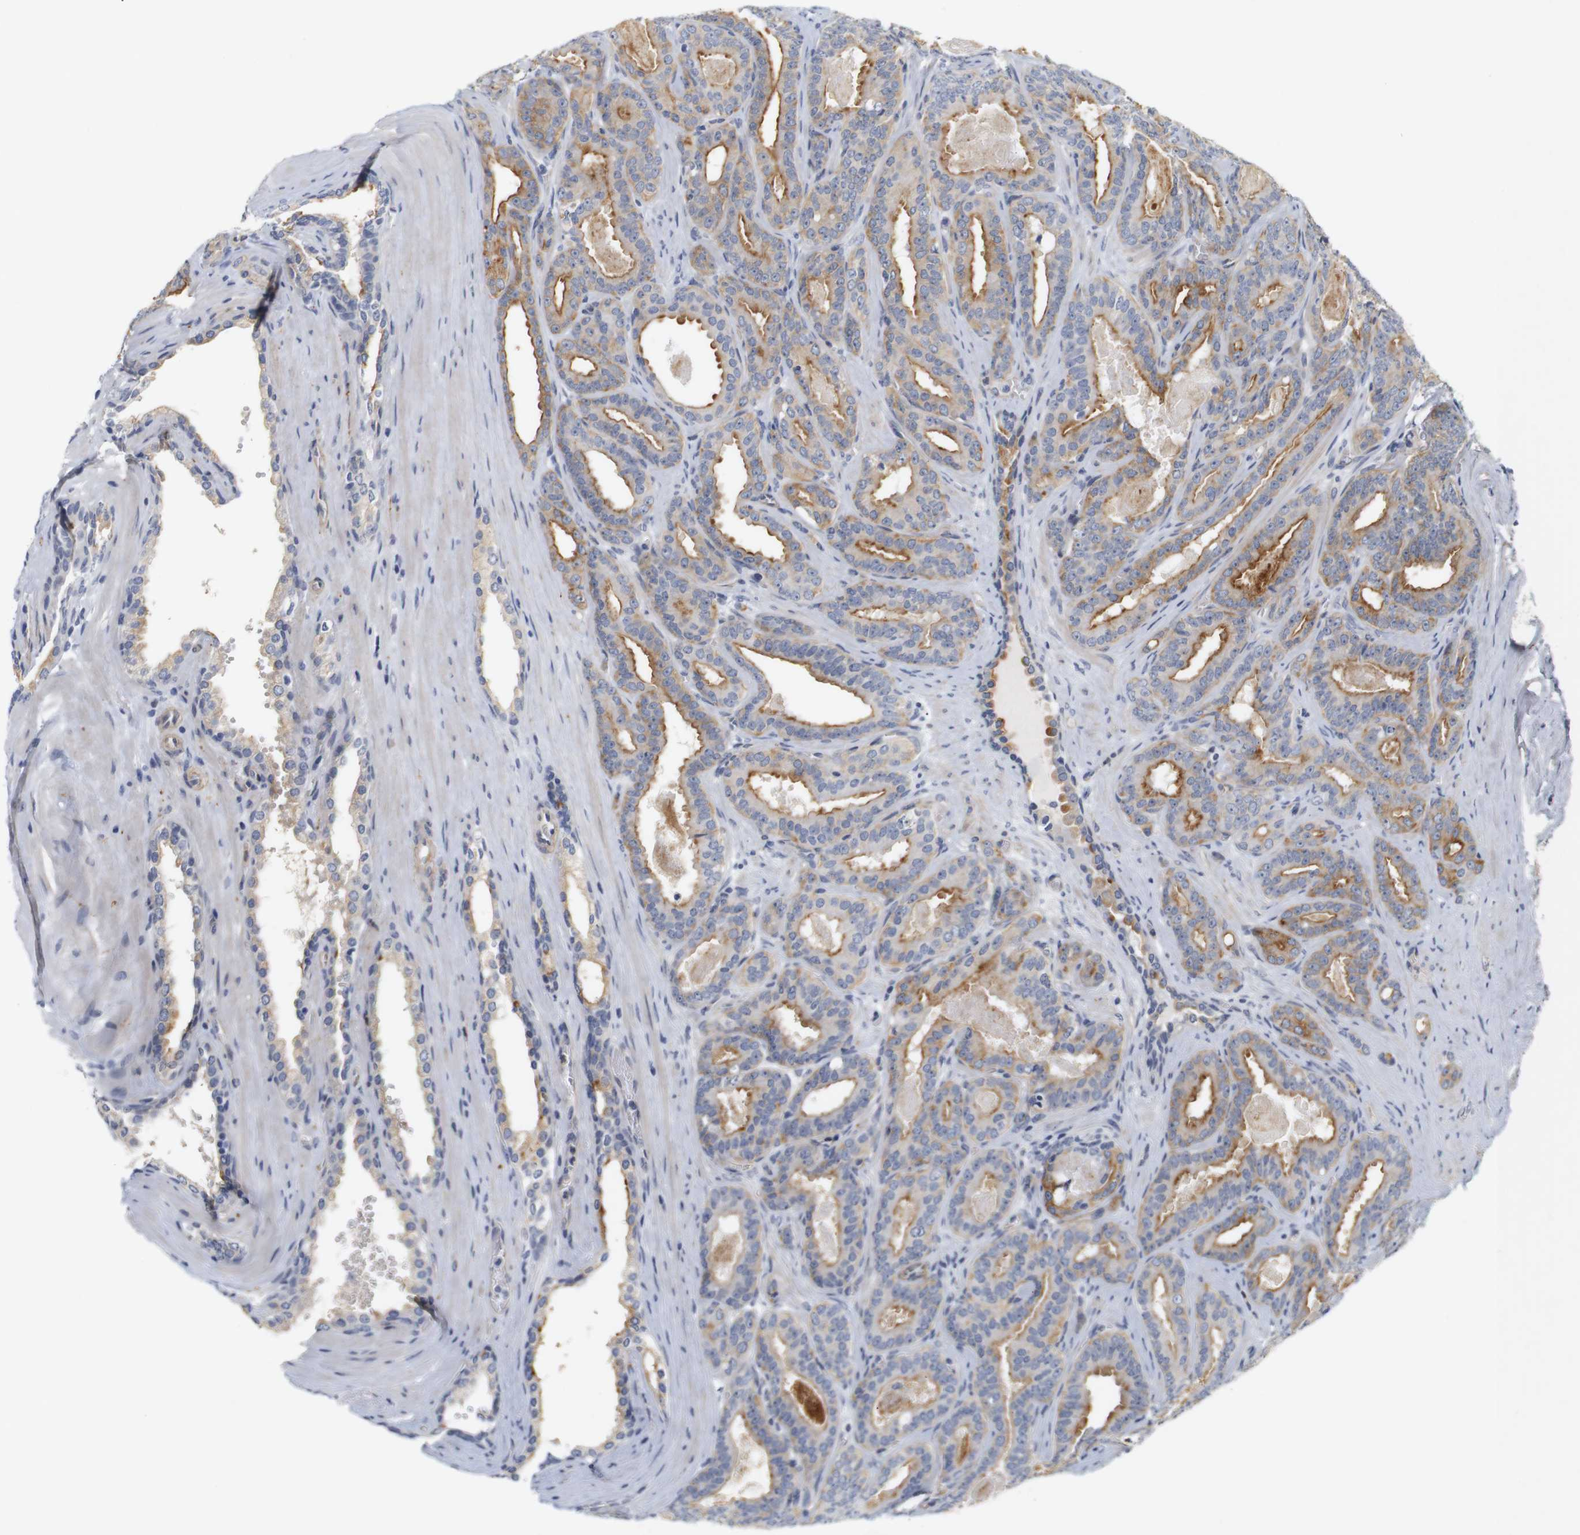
{"staining": {"intensity": "moderate", "quantity": ">75%", "location": "cytoplasmic/membranous"}, "tissue": "prostate cancer", "cell_type": "Tumor cells", "image_type": "cancer", "snomed": [{"axis": "morphology", "description": "Adenocarcinoma, High grade"}, {"axis": "topography", "description": "Prostate"}], "caption": "There is medium levels of moderate cytoplasmic/membranous expression in tumor cells of prostate cancer (high-grade adenocarcinoma), as demonstrated by immunohistochemical staining (brown color).", "gene": "CYB561", "patient": {"sex": "male", "age": 60}}